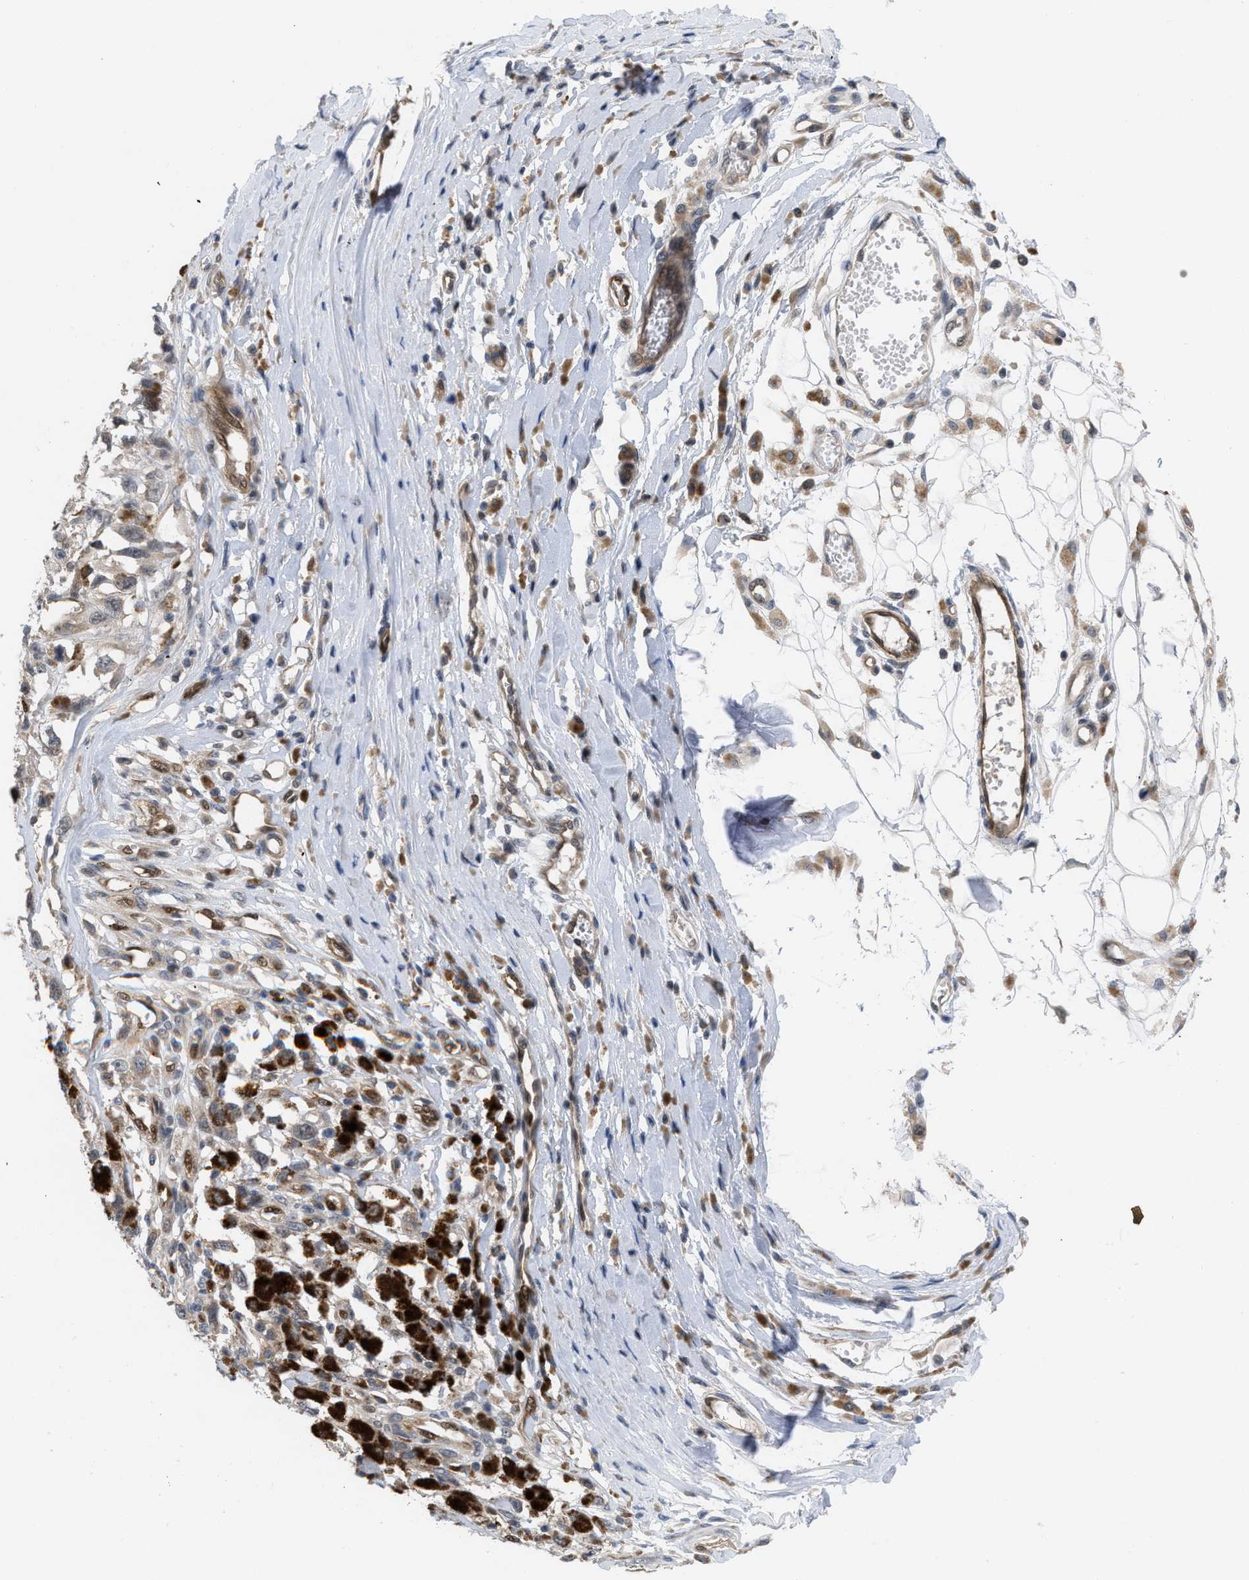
{"staining": {"intensity": "negative", "quantity": "none", "location": "none"}, "tissue": "melanoma", "cell_type": "Tumor cells", "image_type": "cancer", "snomed": [{"axis": "morphology", "description": "Malignant melanoma, Metastatic site"}, {"axis": "topography", "description": "Lymph node"}], "caption": "Melanoma stained for a protein using immunohistochemistry reveals no positivity tumor cells.", "gene": "LDAF1", "patient": {"sex": "male", "age": 59}}